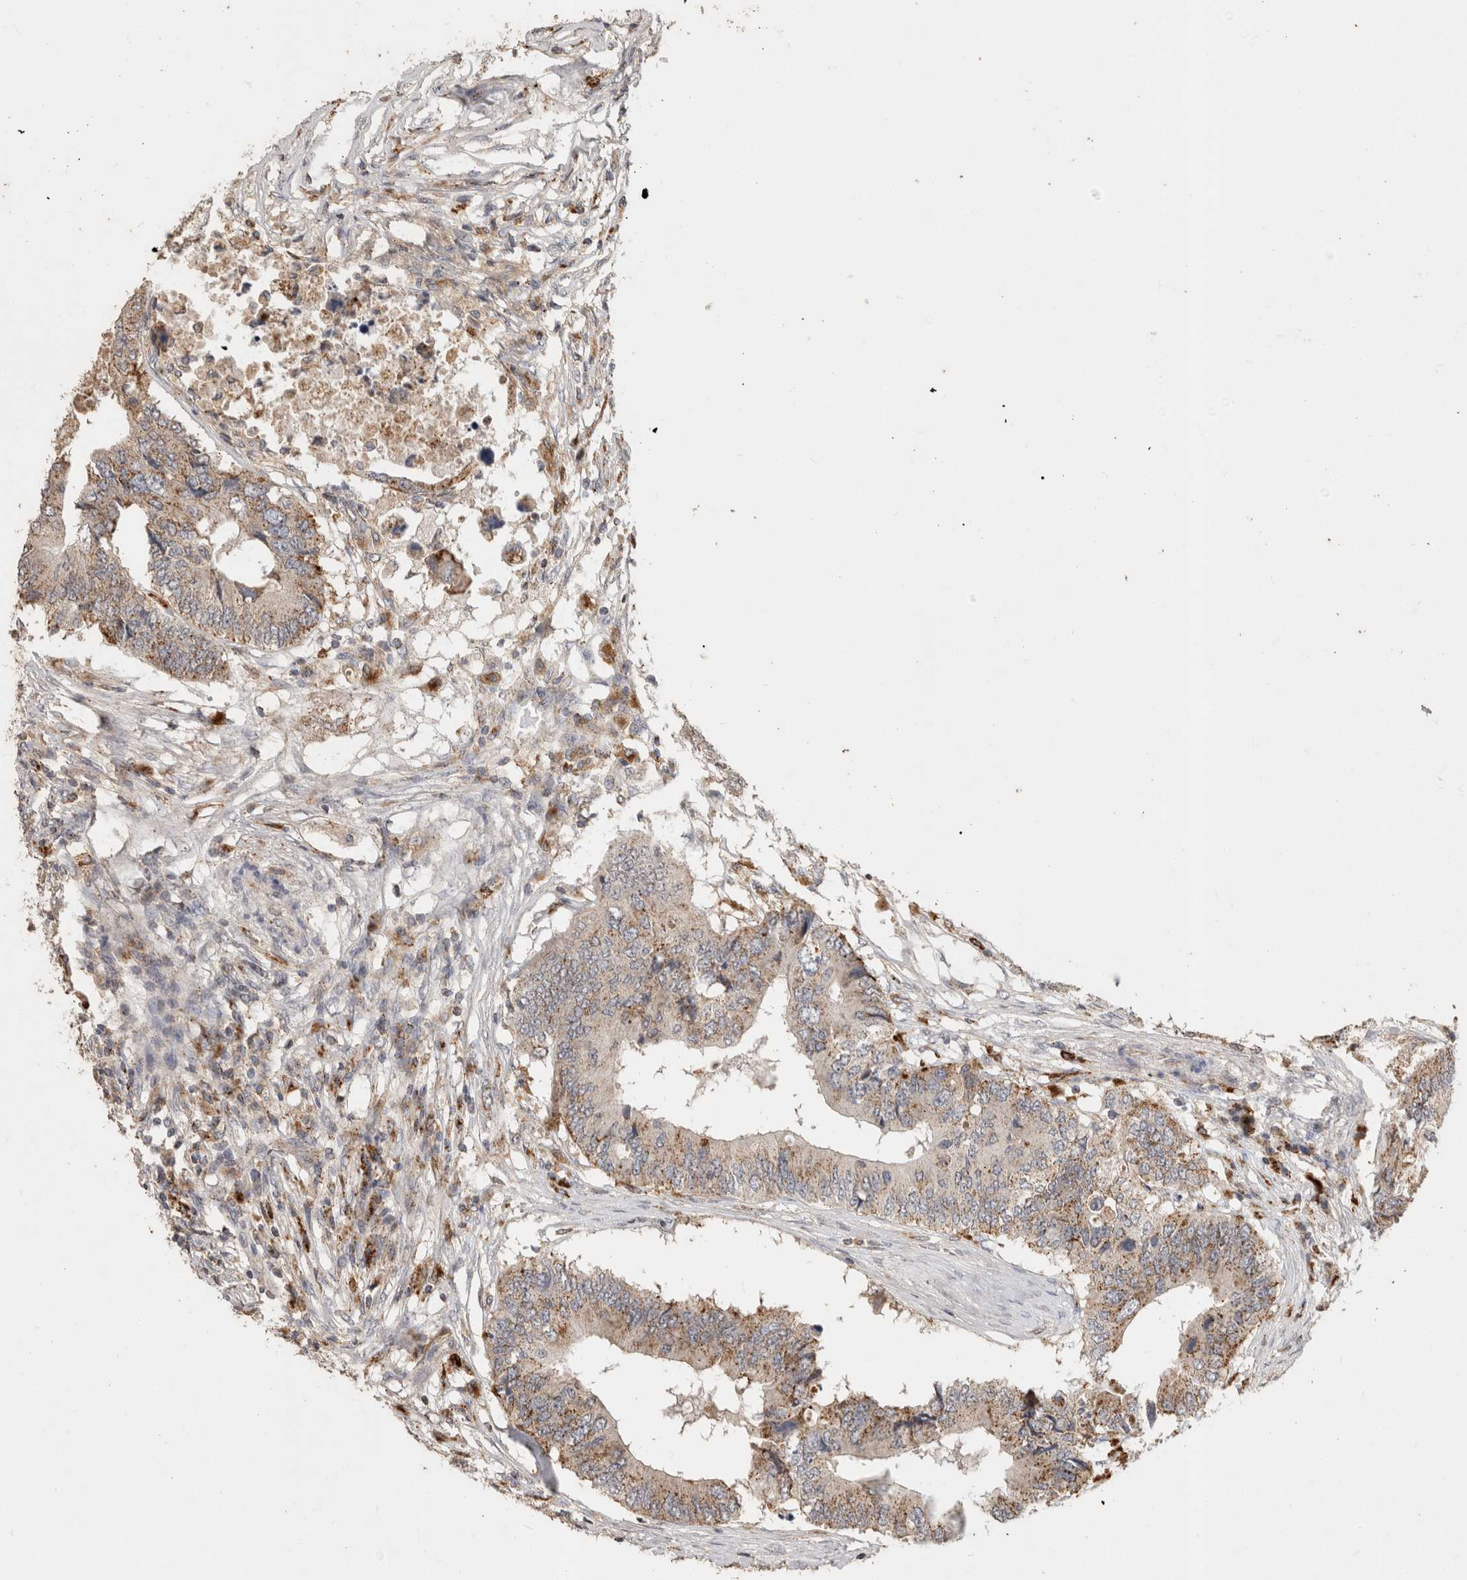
{"staining": {"intensity": "moderate", "quantity": ">75%", "location": "cytoplasmic/membranous"}, "tissue": "colorectal cancer", "cell_type": "Tumor cells", "image_type": "cancer", "snomed": [{"axis": "morphology", "description": "Adenocarcinoma, NOS"}, {"axis": "topography", "description": "Colon"}], "caption": "IHC histopathology image of neoplastic tissue: colorectal cancer stained using immunohistochemistry (IHC) shows medium levels of moderate protein expression localized specifically in the cytoplasmic/membranous of tumor cells, appearing as a cytoplasmic/membranous brown color.", "gene": "ARSA", "patient": {"sex": "male", "age": 71}}